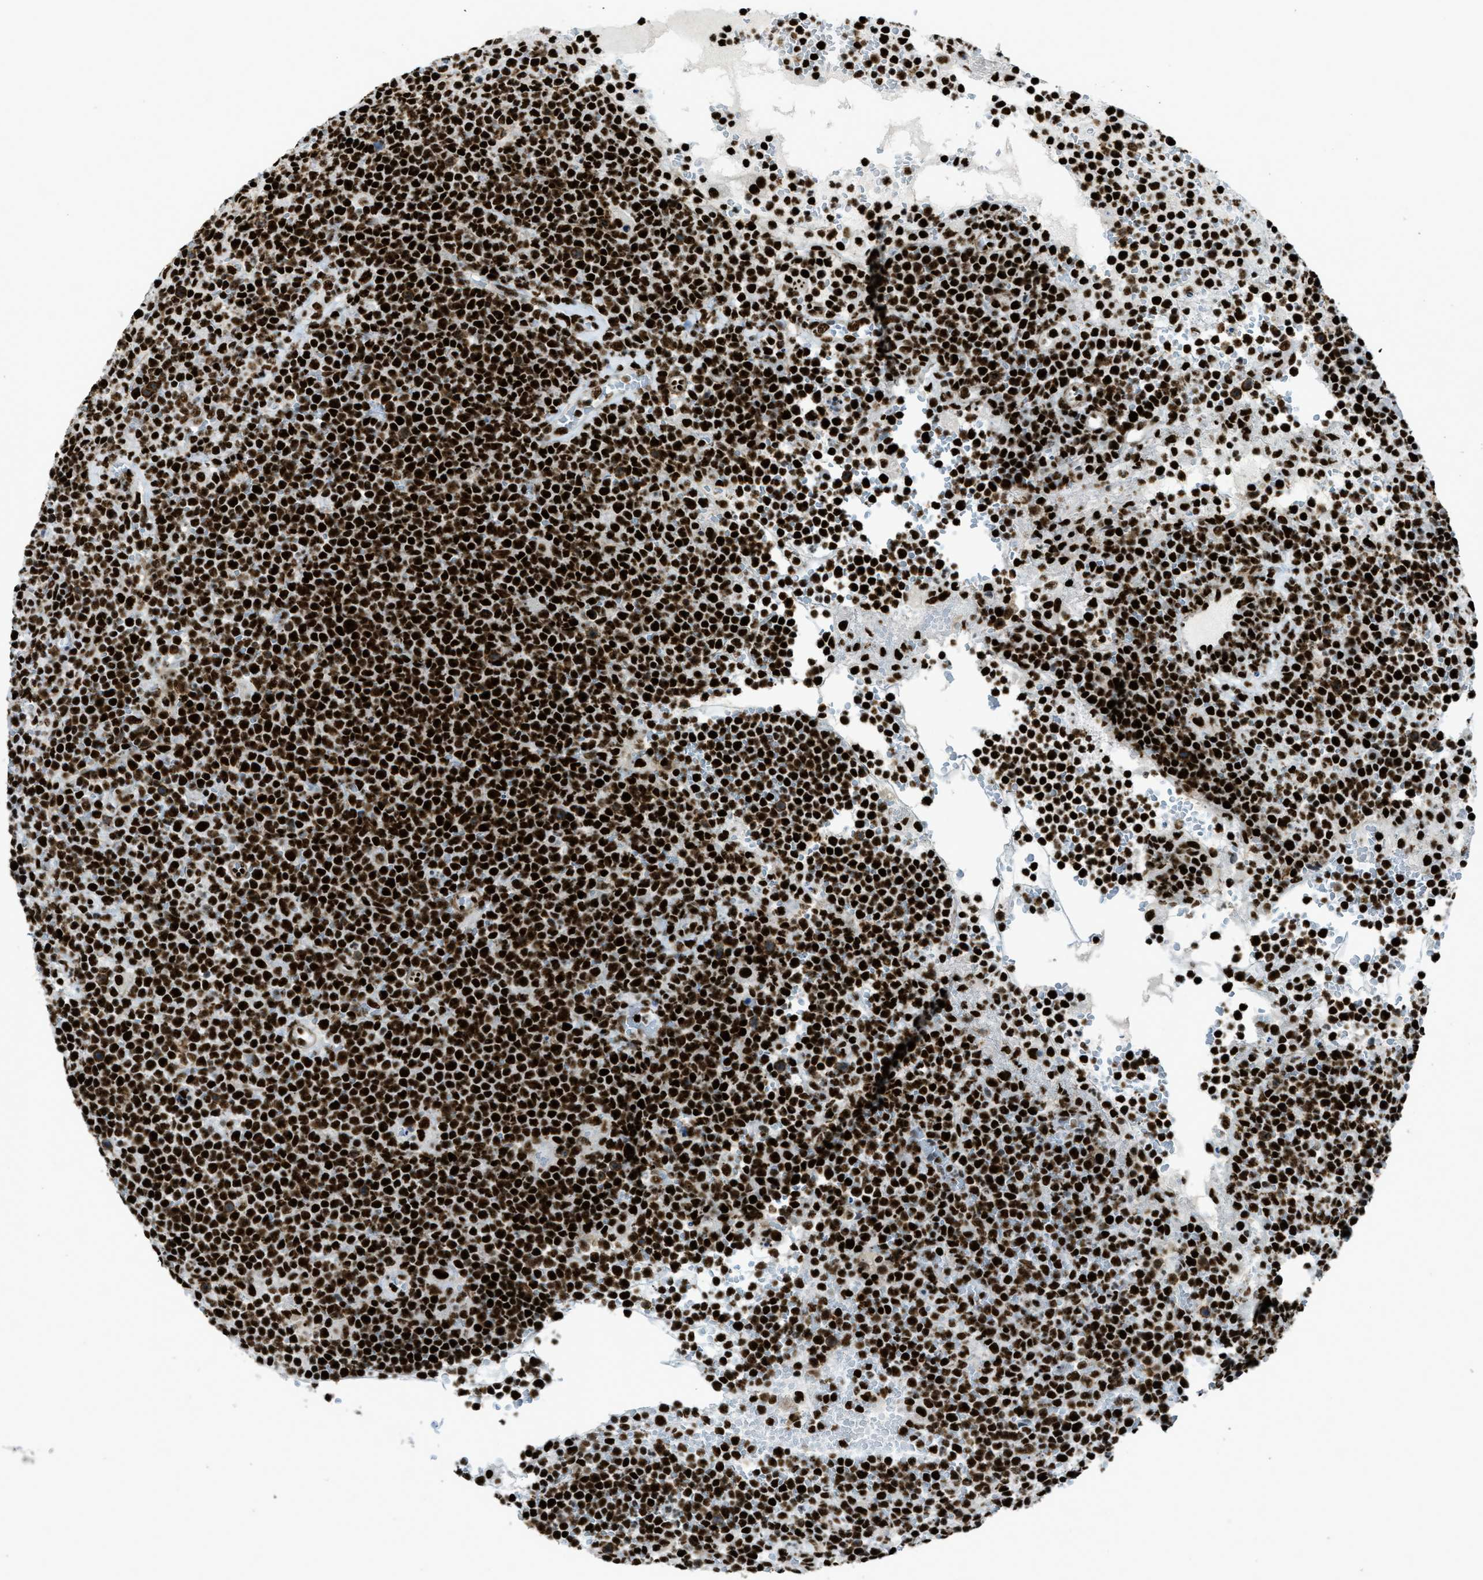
{"staining": {"intensity": "strong", "quantity": ">75%", "location": "nuclear"}, "tissue": "lymphoma", "cell_type": "Tumor cells", "image_type": "cancer", "snomed": [{"axis": "morphology", "description": "Malignant lymphoma, non-Hodgkin's type, High grade"}, {"axis": "topography", "description": "Lymph node"}], "caption": "The histopathology image reveals a brown stain indicating the presence of a protein in the nuclear of tumor cells in malignant lymphoma, non-Hodgkin's type (high-grade). The staining was performed using DAB to visualize the protein expression in brown, while the nuclei were stained in blue with hematoxylin (Magnification: 20x).", "gene": "ZNF207", "patient": {"sex": "male", "age": 61}}